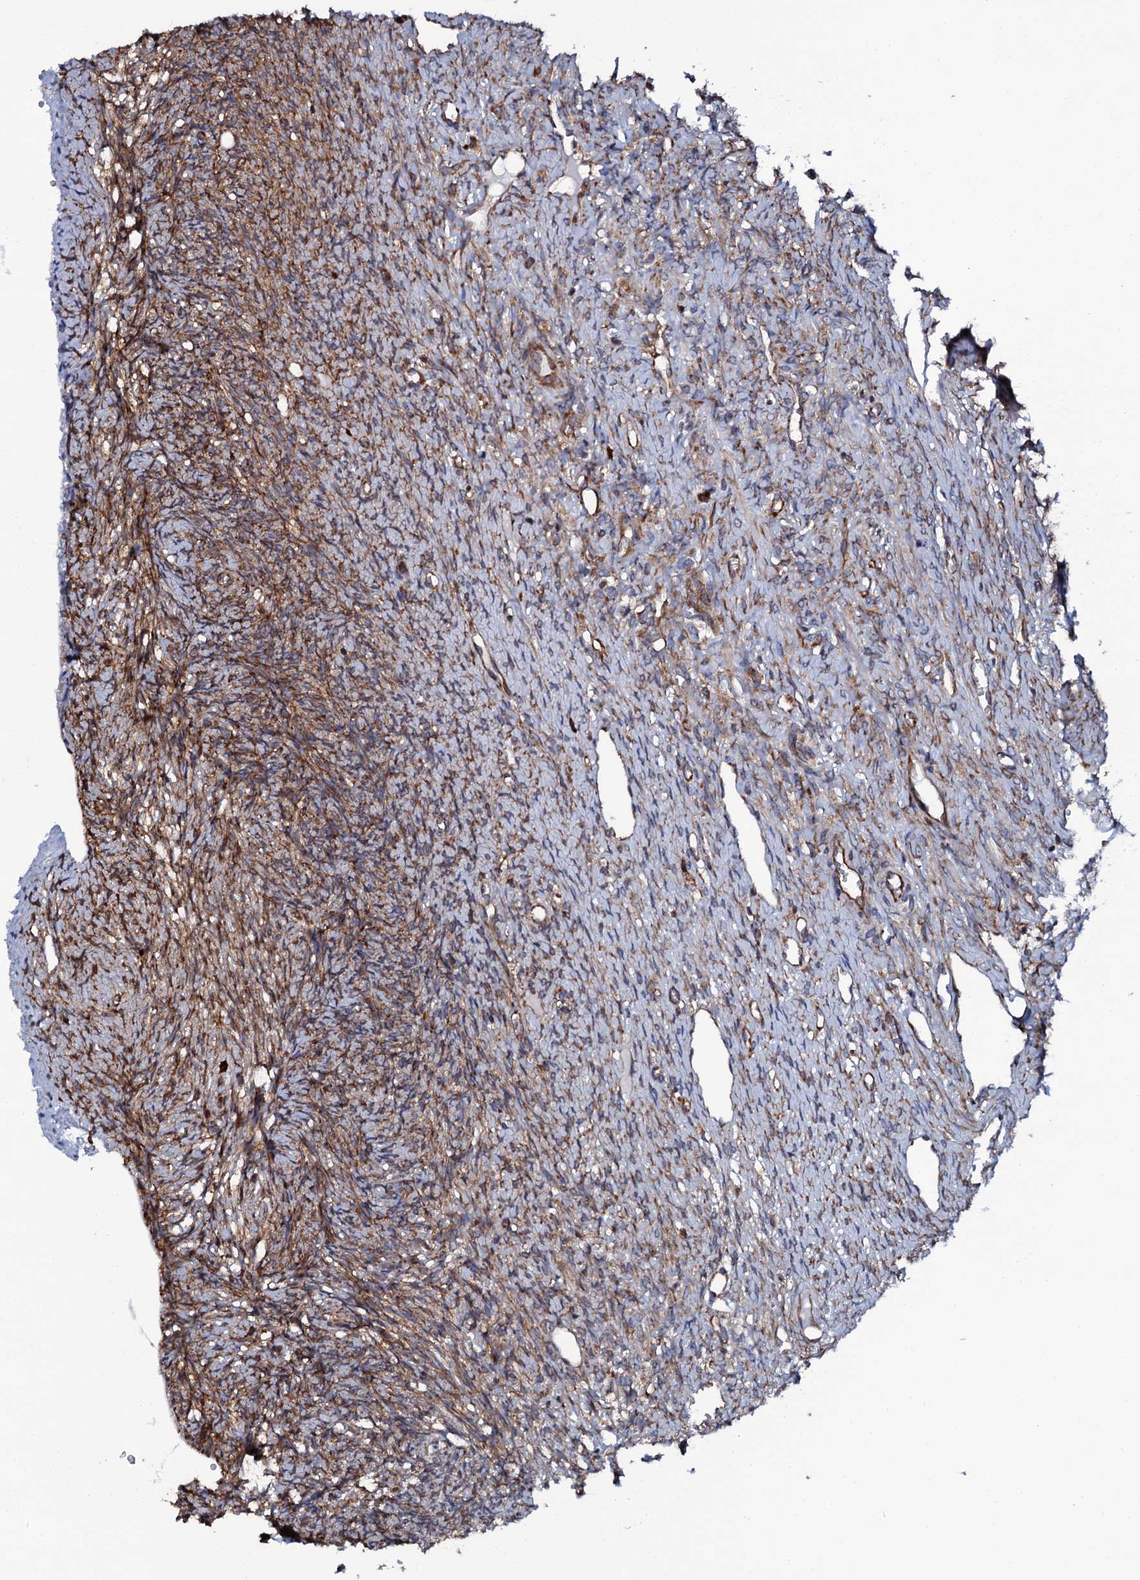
{"staining": {"intensity": "moderate", "quantity": ">75%", "location": "cytoplasmic/membranous"}, "tissue": "ovary", "cell_type": "Ovarian stroma cells", "image_type": "normal", "snomed": [{"axis": "morphology", "description": "Normal tissue, NOS"}, {"axis": "topography", "description": "Ovary"}], "caption": "The image displays a brown stain indicating the presence of a protein in the cytoplasmic/membranous of ovarian stroma cells in ovary. (Stains: DAB in brown, nuclei in blue, Microscopy: brightfield microscopy at high magnification).", "gene": "SPTY2D1", "patient": {"sex": "female", "age": 51}}